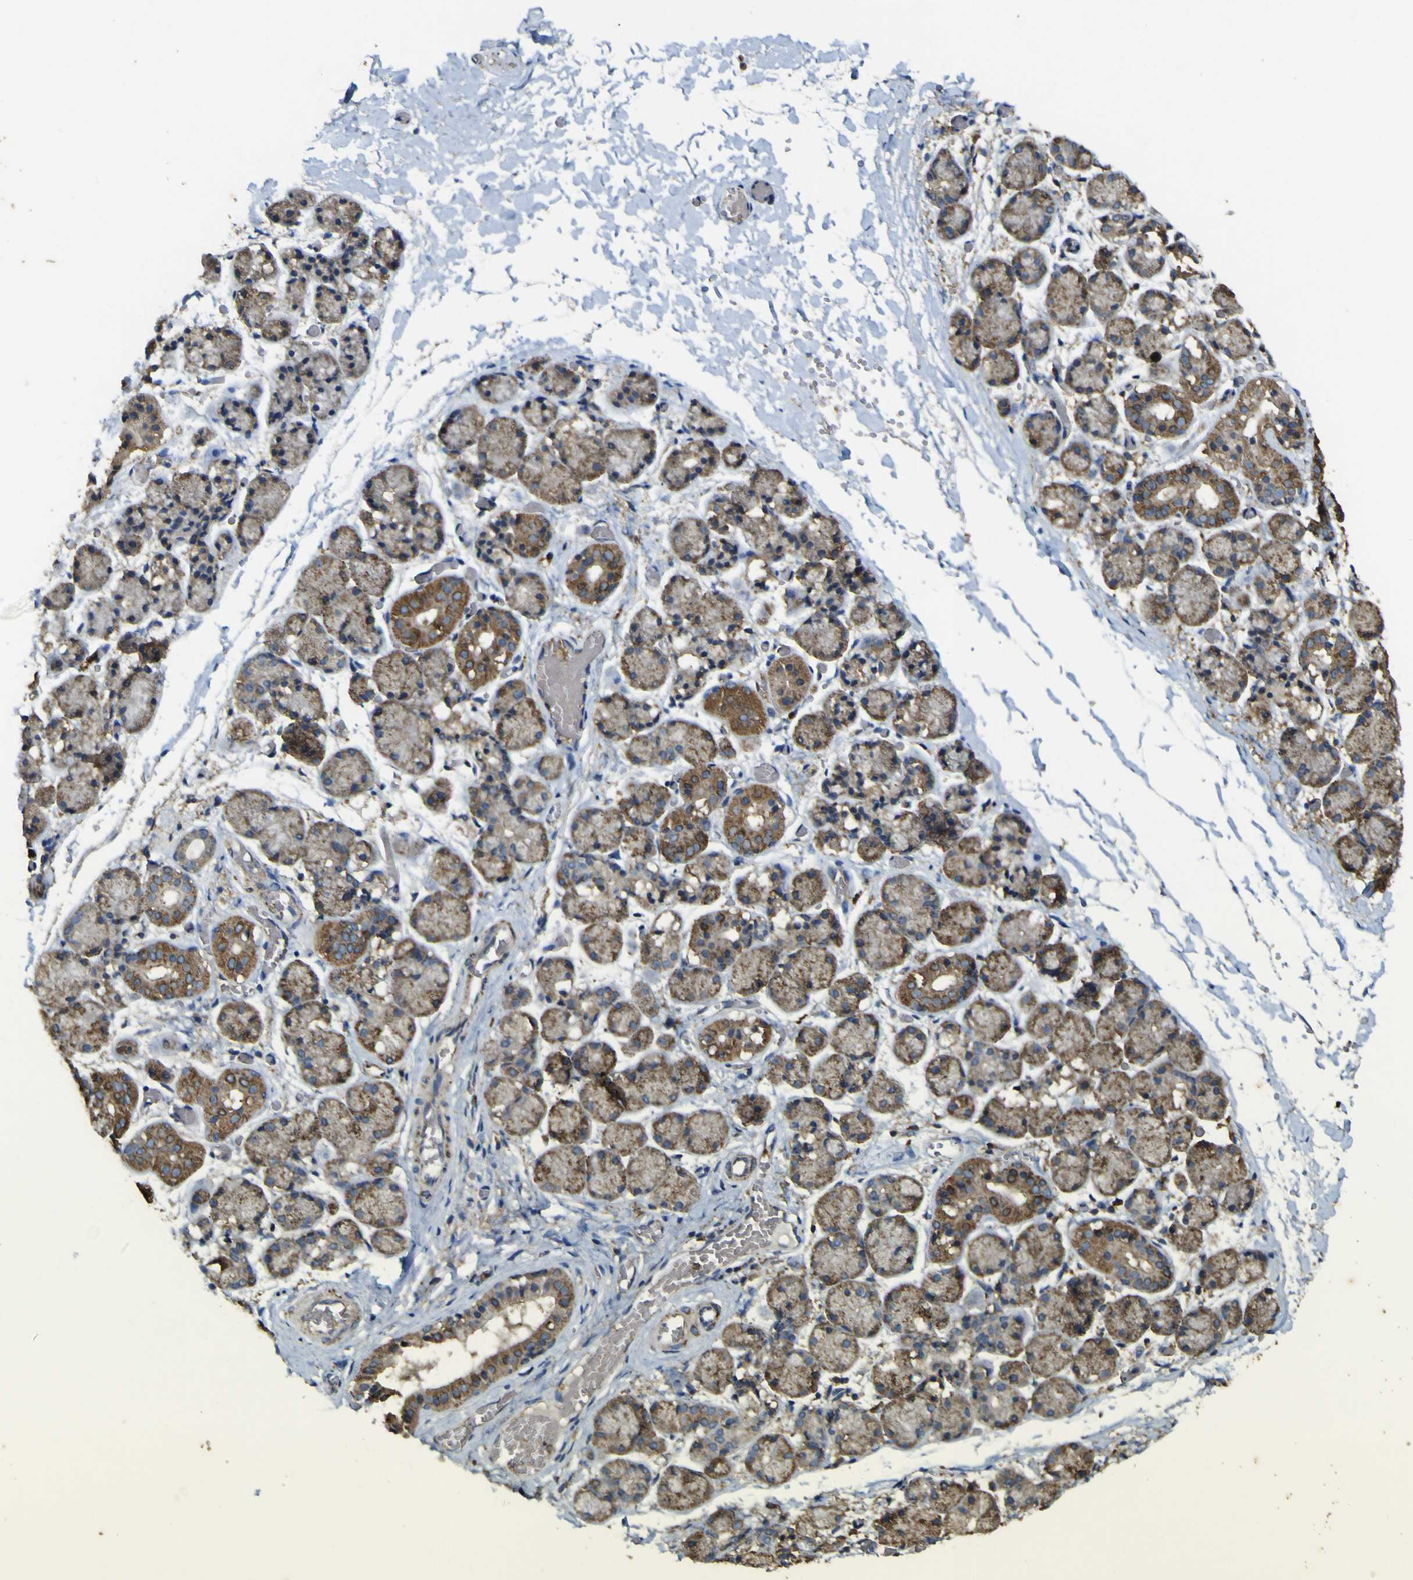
{"staining": {"intensity": "moderate", "quantity": ">75%", "location": "cytoplasmic/membranous"}, "tissue": "salivary gland", "cell_type": "Glandular cells", "image_type": "normal", "snomed": [{"axis": "morphology", "description": "Normal tissue, NOS"}, {"axis": "topography", "description": "Salivary gland"}], "caption": "Benign salivary gland was stained to show a protein in brown. There is medium levels of moderate cytoplasmic/membranous expression in approximately >75% of glandular cells. Nuclei are stained in blue.", "gene": "ACSL3", "patient": {"sex": "female", "age": 24}}